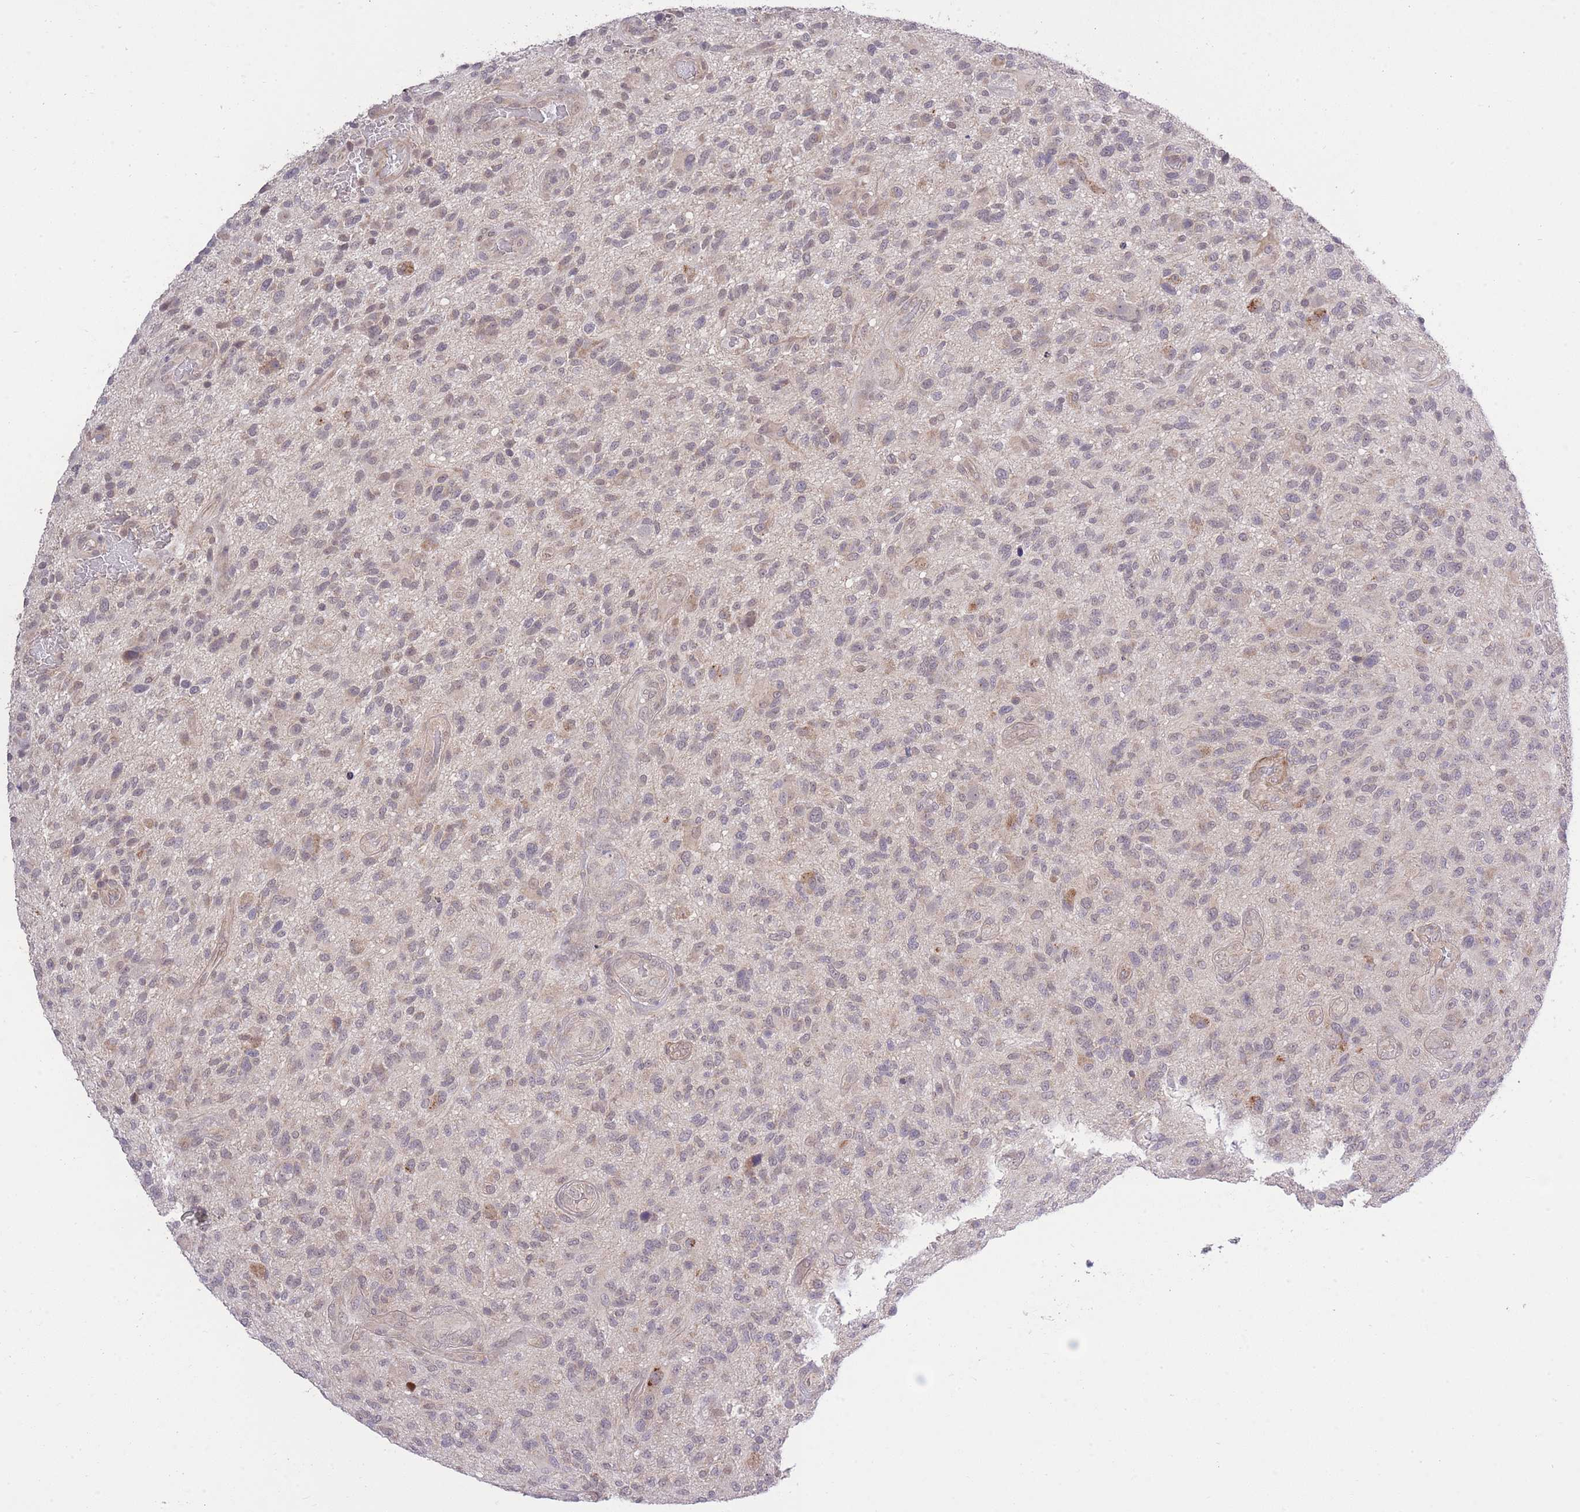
{"staining": {"intensity": "negative", "quantity": "none", "location": "none"}, "tissue": "glioma", "cell_type": "Tumor cells", "image_type": "cancer", "snomed": [{"axis": "morphology", "description": "Glioma, malignant, High grade"}, {"axis": "topography", "description": "Brain"}], "caption": "DAB immunohistochemical staining of human high-grade glioma (malignant) shows no significant positivity in tumor cells.", "gene": "ELOA2", "patient": {"sex": "male", "age": 47}}